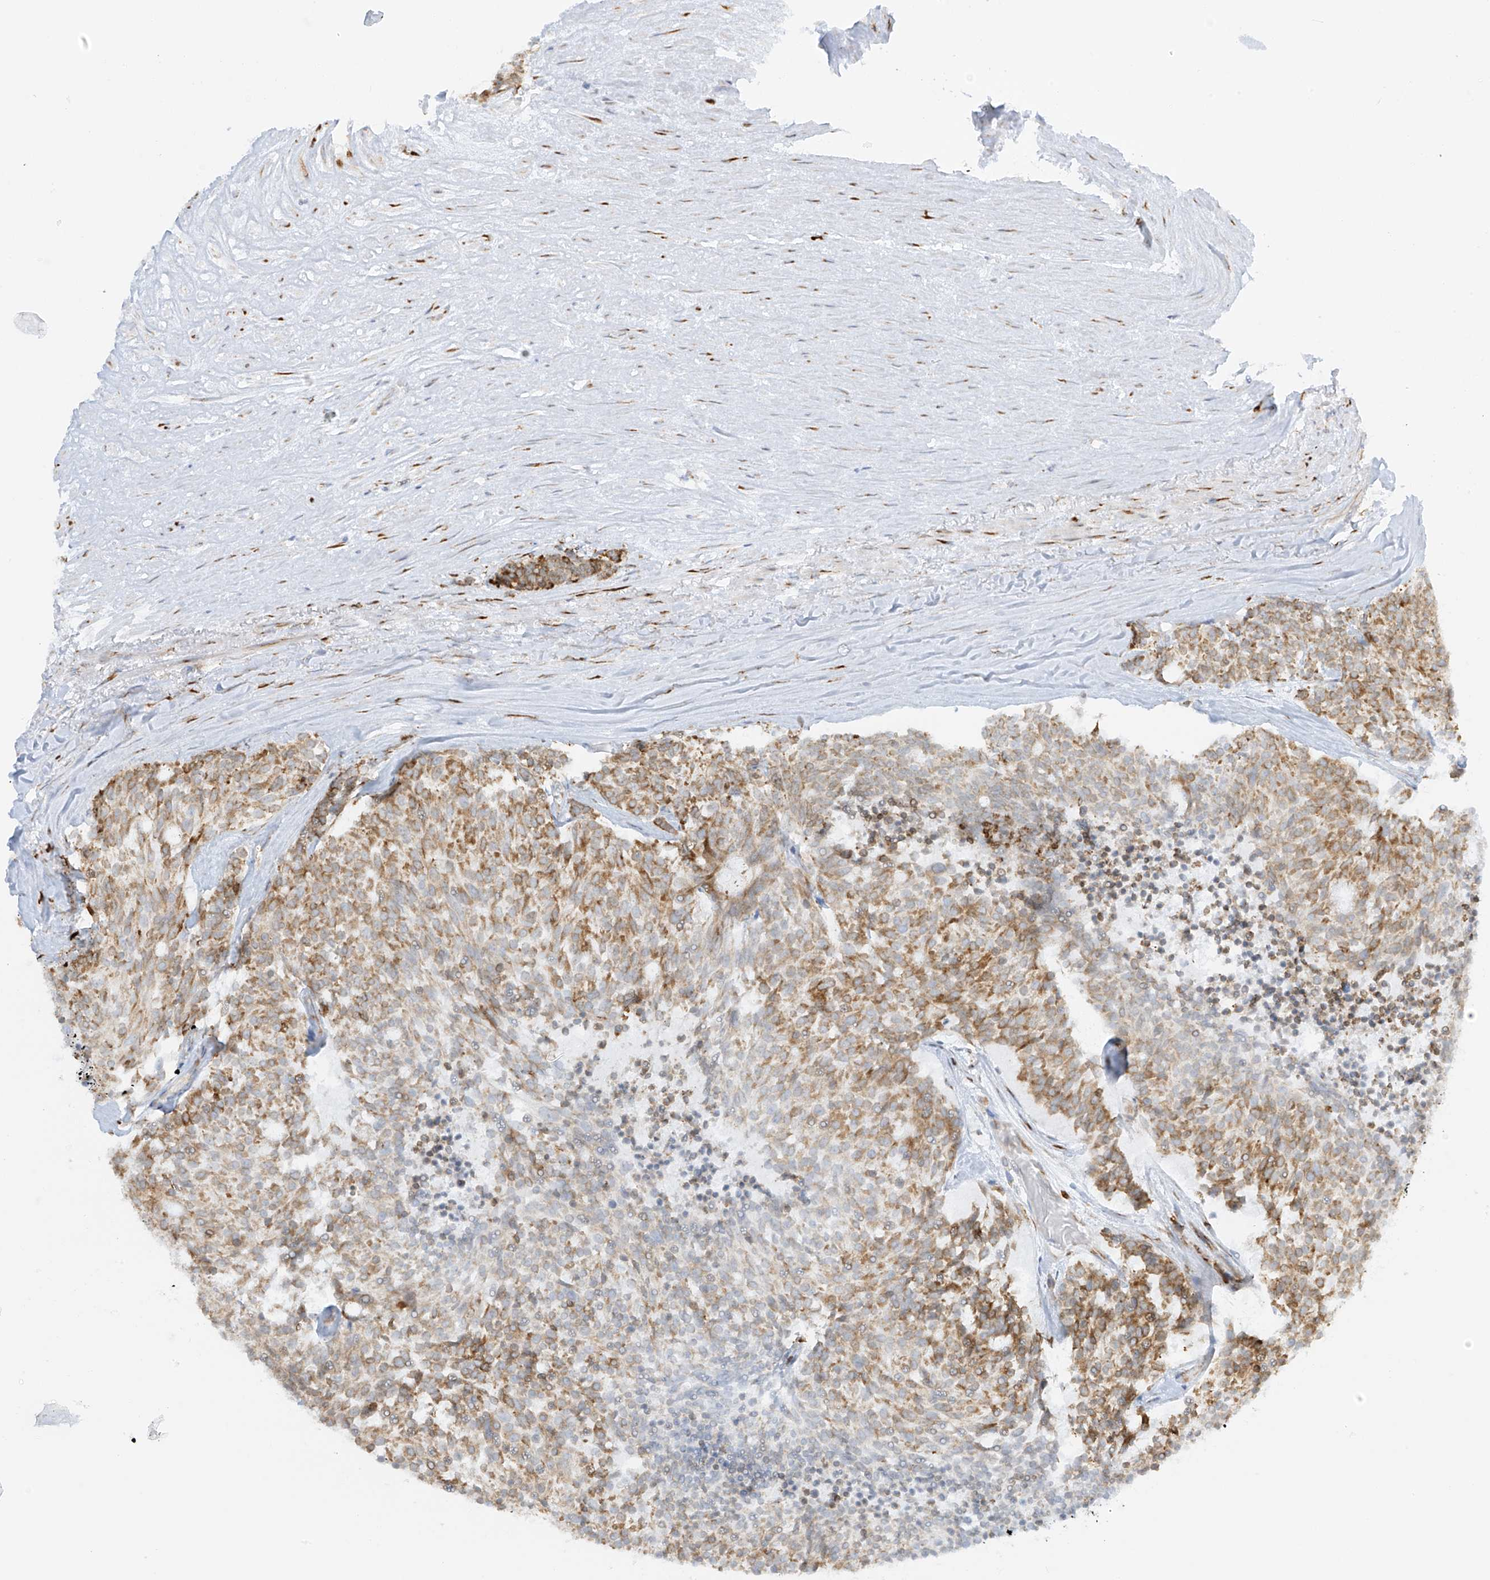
{"staining": {"intensity": "moderate", "quantity": "25%-75%", "location": "cytoplasmic/membranous"}, "tissue": "carcinoid", "cell_type": "Tumor cells", "image_type": "cancer", "snomed": [{"axis": "morphology", "description": "Carcinoid, malignant, NOS"}, {"axis": "topography", "description": "Pancreas"}], "caption": "This image reveals immunohistochemistry staining of carcinoid, with medium moderate cytoplasmic/membranous positivity in approximately 25%-75% of tumor cells.", "gene": "LRRC59", "patient": {"sex": "female", "age": 54}}